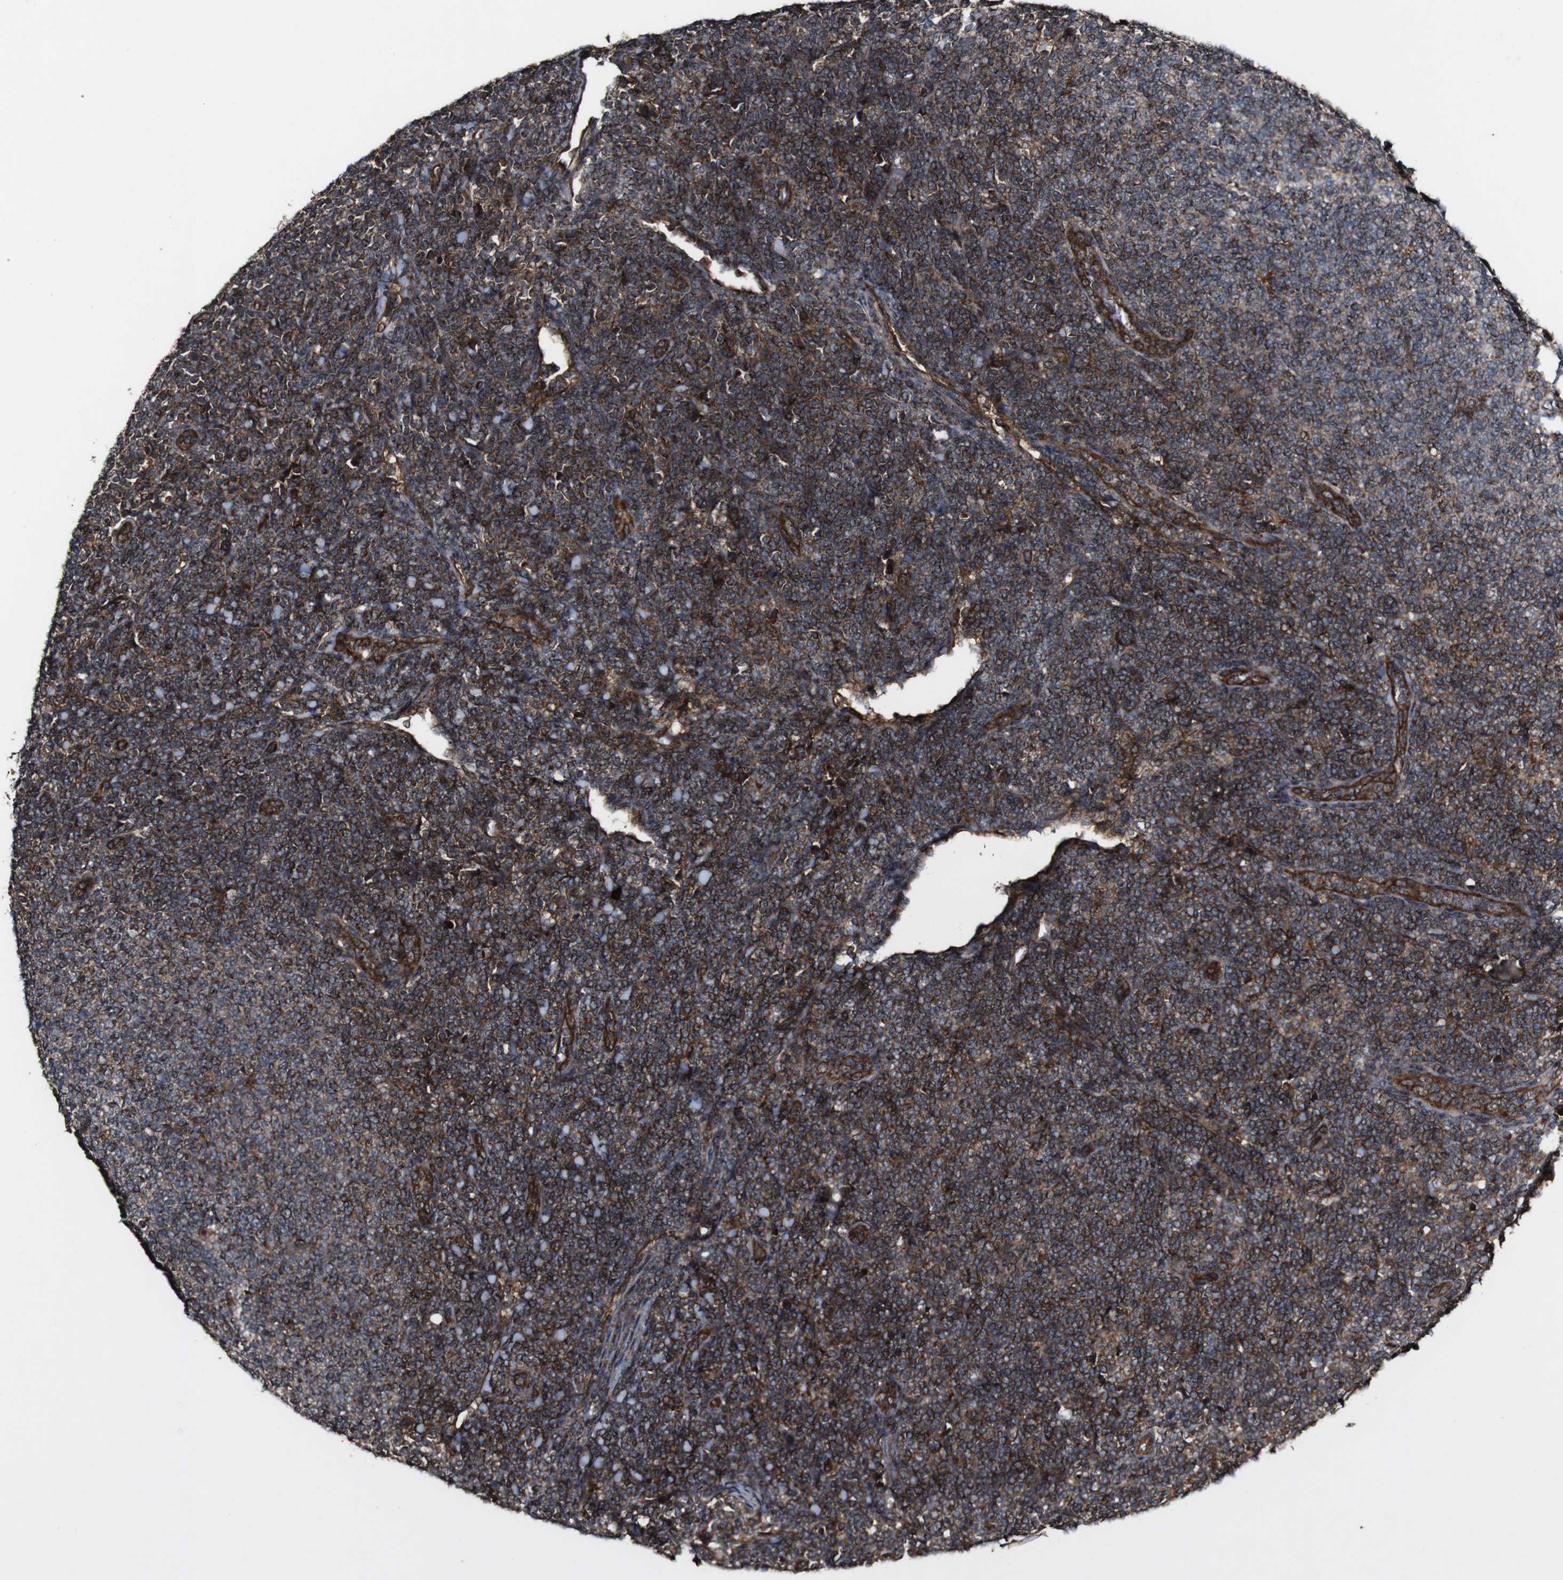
{"staining": {"intensity": "strong", "quantity": "25%-75%", "location": "cytoplasmic/membranous"}, "tissue": "lymphoma", "cell_type": "Tumor cells", "image_type": "cancer", "snomed": [{"axis": "morphology", "description": "Malignant lymphoma, non-Hodgkin's type, Low grade"}, {"axis": "topography", "description": "Lymph node"}], "caption": "Protein staining demonstrates strong cytoplasmic/membranous staining in about 25%-75% of tumor cells in malignant lymphoma, non-Hodgkin's type (low-grade). (DAB IHC with brightfield microscopy, high magnification).", "gene": "BTN3A3", "patient": {"sex": "male", "age": 66}}